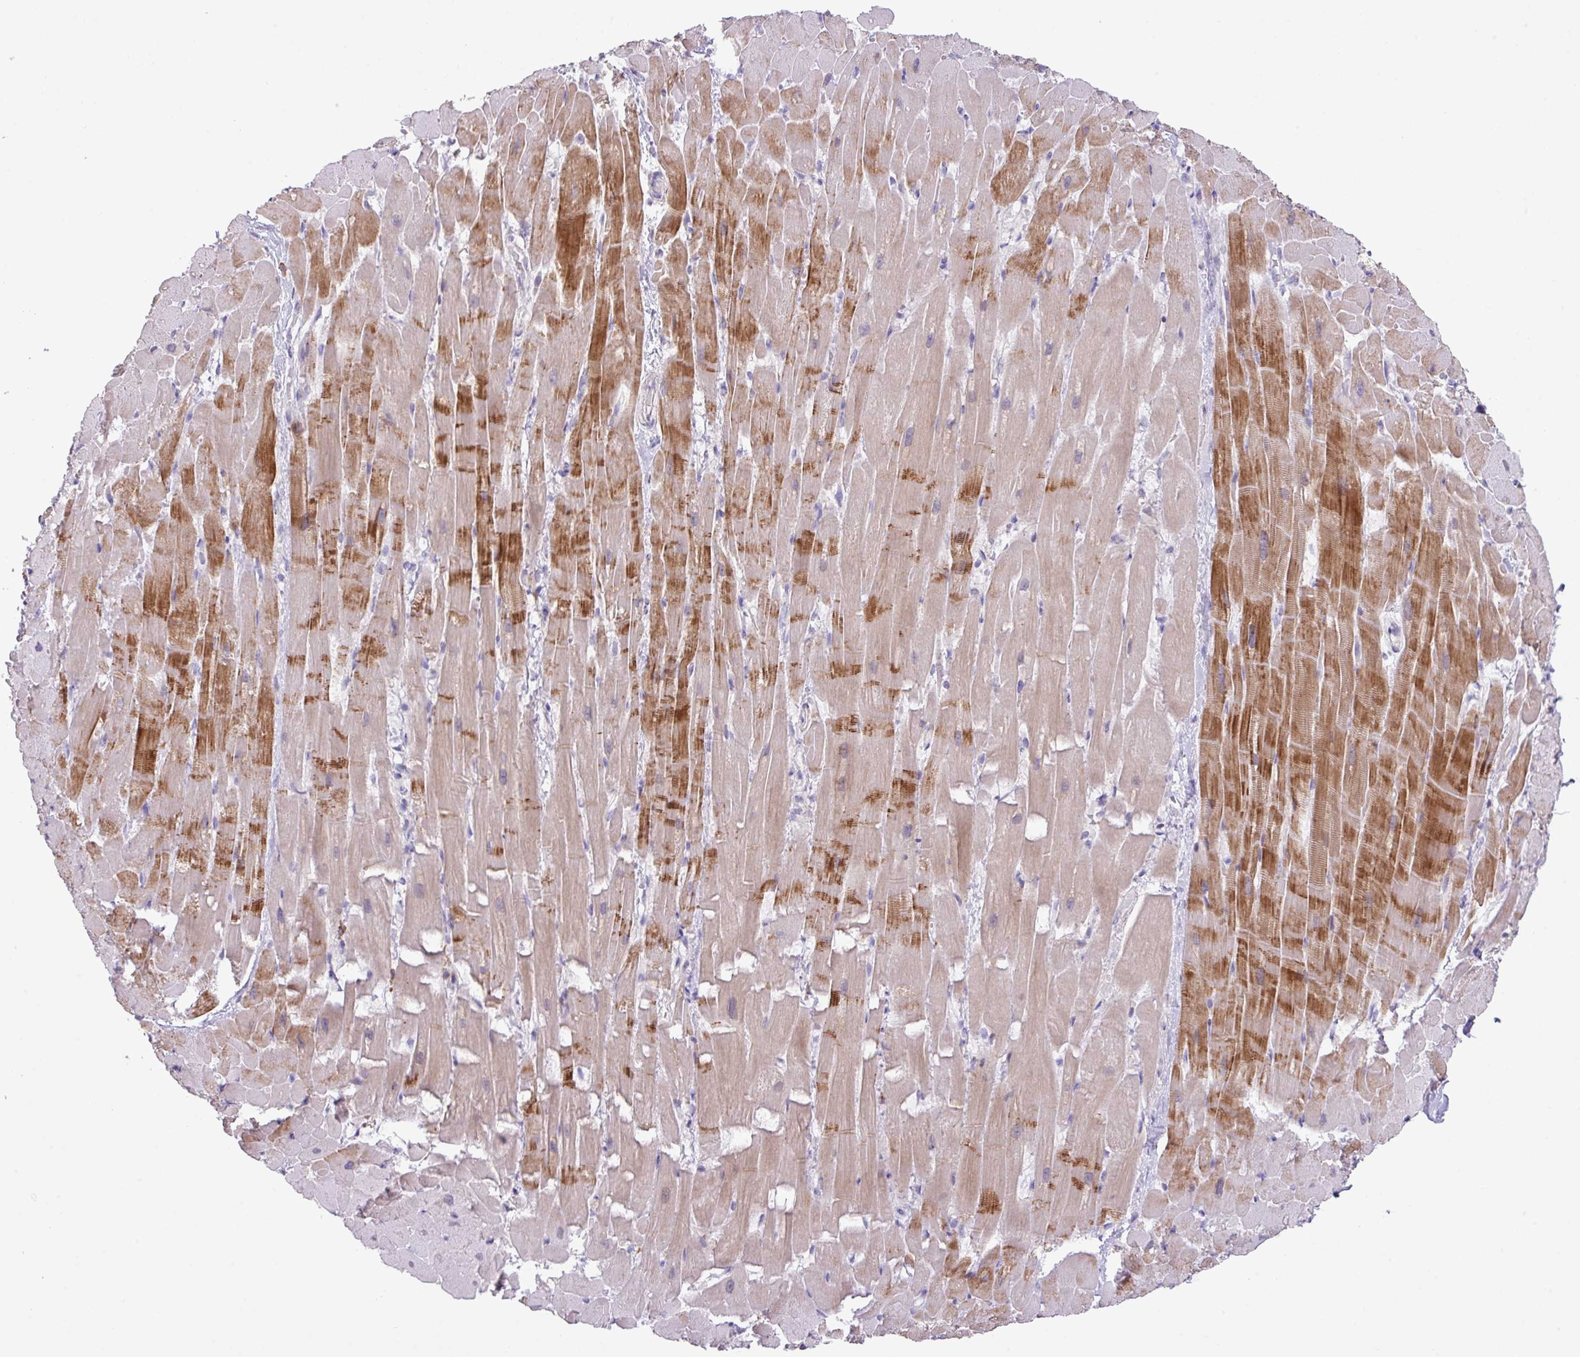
{"staining": {"intensity": "moderate", "quantity": "25%-75%", "location": "cytoplasmic/membranous"}, "tissue": "heart muscle", "cell_type": "Cardiomyocytes", "image_type": "normal", "snomed": [{"axis": "morphology", "description": "Normal tissue, NOS"}, {"axis": "topography", "description": "Heart"}], "caption": "Heart muscle stained with DAB (3,3'-diaminobenzidine) IHC displays medium levels of moderate cytoplasmic/membranous positivity in about 25%-75% of cardiomyocytes. (brown staining indicates protein expression, while blue staining denotes nuclei).", "gene": "ANKRD13B", "patient": {"sex": "male", "age": 37}}